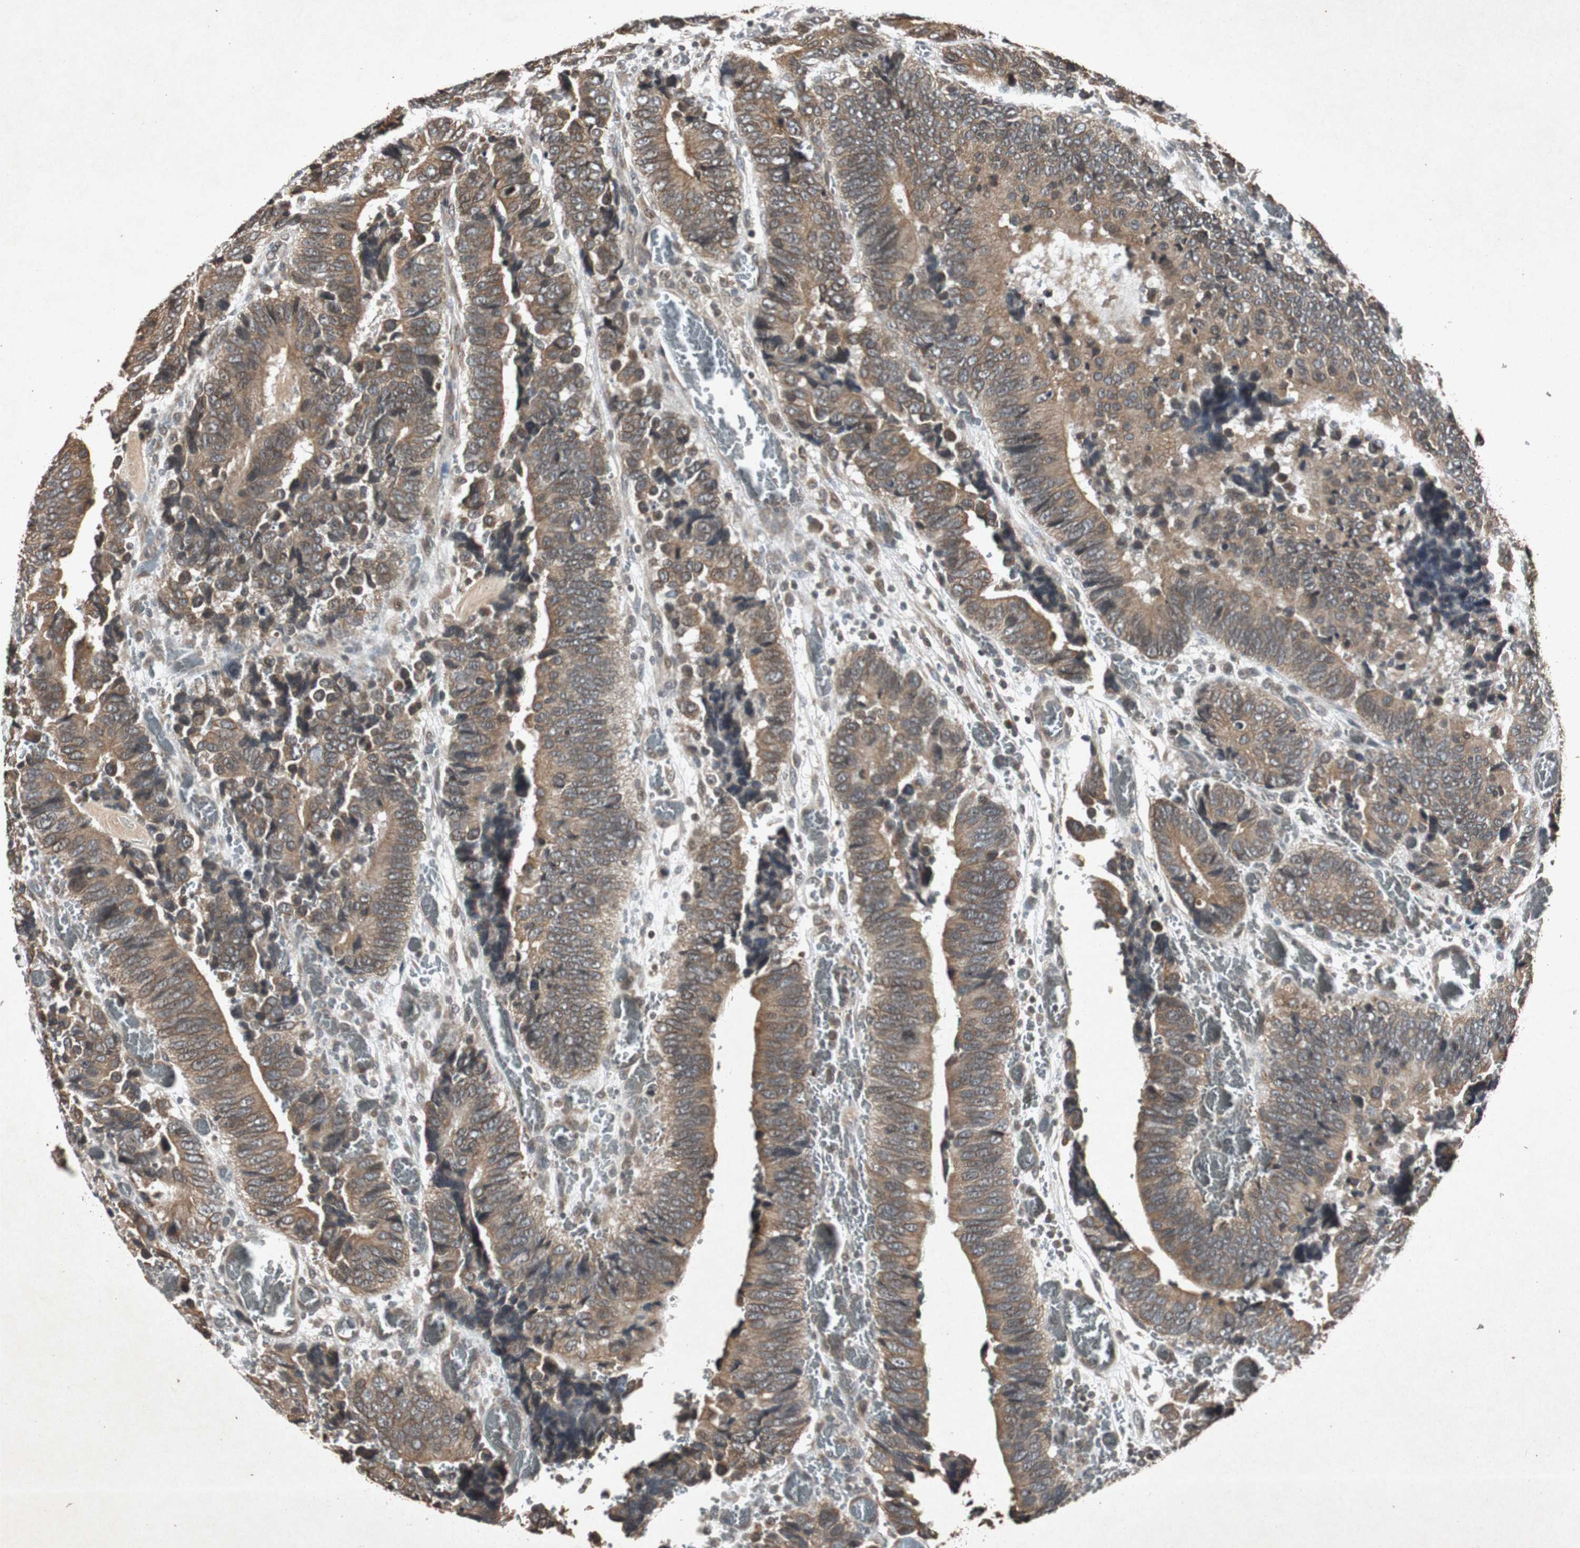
{"staining": {"intensity": "moderate", "quantity": ">75%", "location": "cytoplasmic/membranous"}, "tissue": "colorectal cancer", "cell_type": "Tumor cells", "image_type": "cancer", "snomed": [{"axis": "morphology", "description": "Adenocarcinoma, NOS"}, {"axis": "topography", "description": "Colon"}], "caption": "Colorectal cancer was stained to show a protein in brown. There is medium levels of moderate cytoplasmic/membranous expression in about >75% of tumor cells. The staining was performed using DAB (3,3'-diaminobenzidine) to visualize the protein expression in brown, while the nuclei were stained in blue with hematoxylin (Magnification: 20x).", "gene": "SLIT2", "patient": {"sex": "male", "age": 72}}